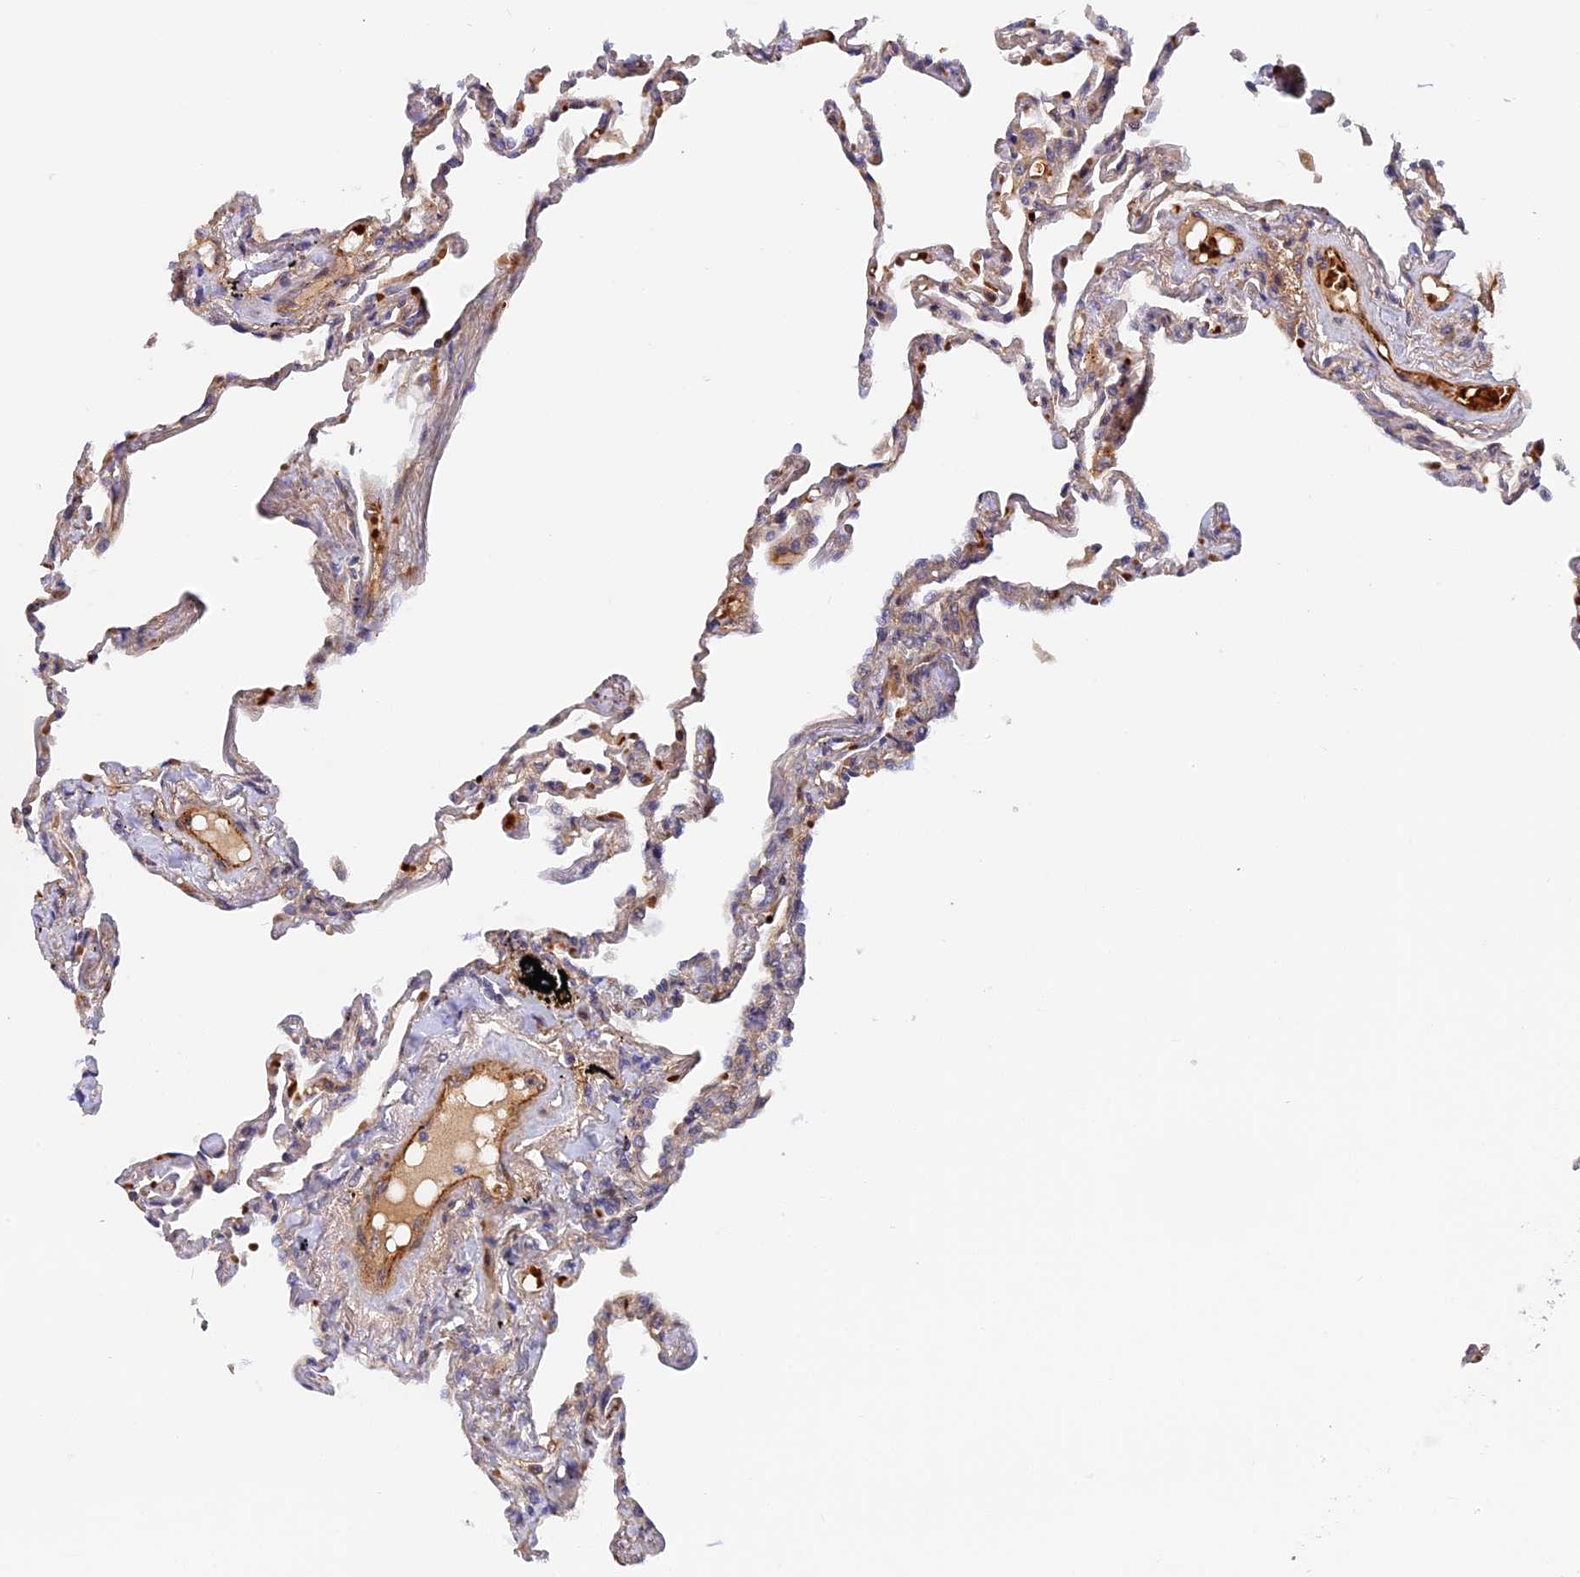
{"staining": {"intensity": "weak", "quantity": "25%-75%", "location": "cytoplasmic/membranous"}, "tissue": "lung", "cell_type": "Alveolar cells", "image_type": "normal", "snomed": [{"axis": "morphology", "description": "Normal tissue, NOS"}, {"axis": "topography", "description": "Lung"}], "caption": "Protein staining exhibits weak cytoplasmic/membranous expression in approximately 25%-75% of alveolar cells in normal lung. (DAB = brown stain, brightfield microscopy at high magnification).", "gene": "MISP3", "patient": {"sex": "female", "age": 67}}